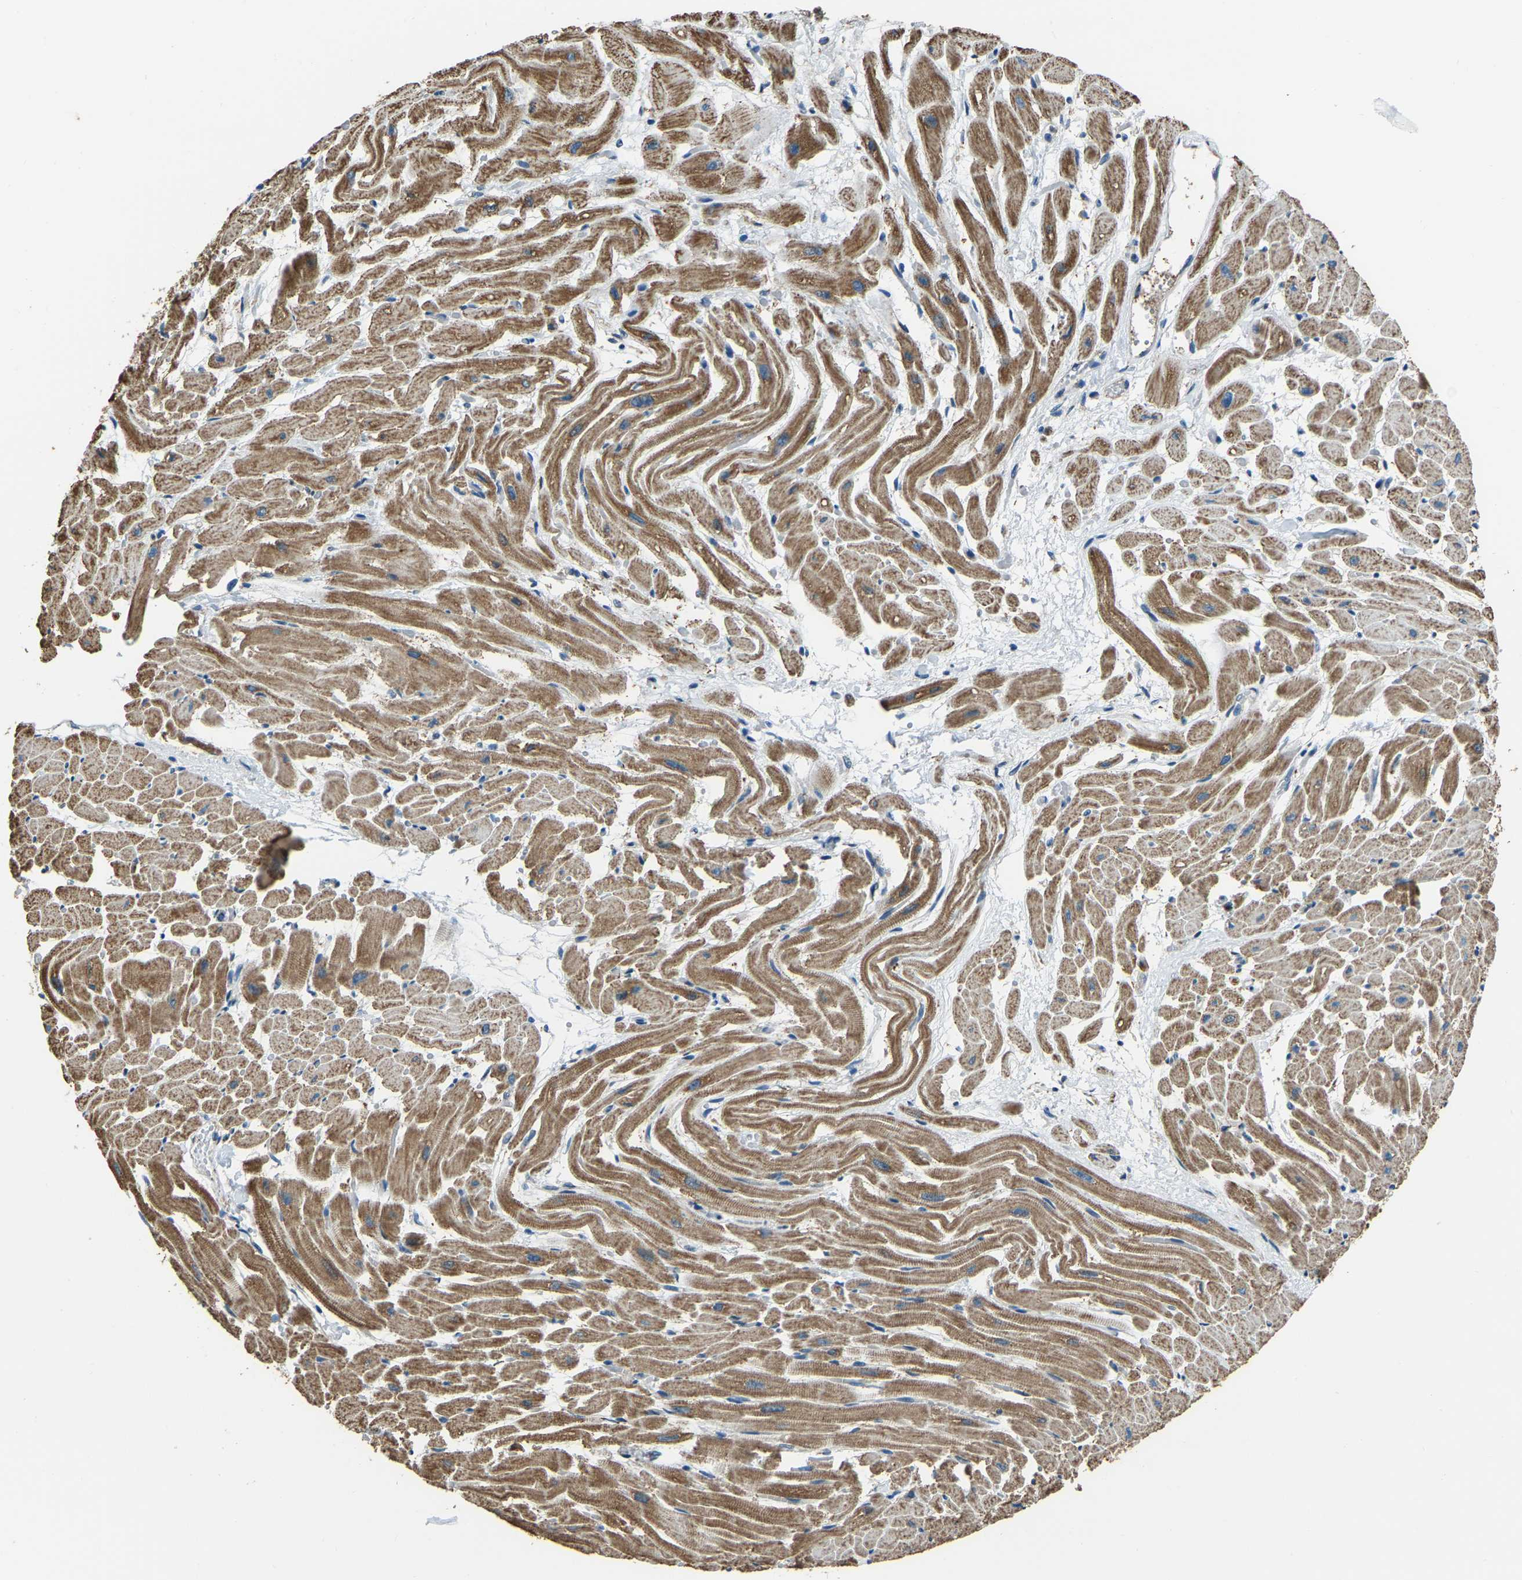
{"staining": {"intensity": "strong", "quantity": ">75%", "location": "cytoplasmic/membranous"}, "tissue": "heart muscle", "cell_type": "Cardiomyocytes", "image_type": "normal", "snomed": [{"axis": "morphology", "description": "Normal tissue, NOS"}, {"axis": "topography", "description": "Heart"}], "caption": "The micrograph reveals staining of benign heart muscle, revealing strong cytoplasmic/membranous protein staining (brown color) within cardiomyocytes. Using DAB (3,3'-diaminobenzidine) (brown) and hematoxylin (blue) stains, captured at high magnification using brightfield microscopy.", "gene": "RBM33", "patient": {"sex": "male", "age": 45}}